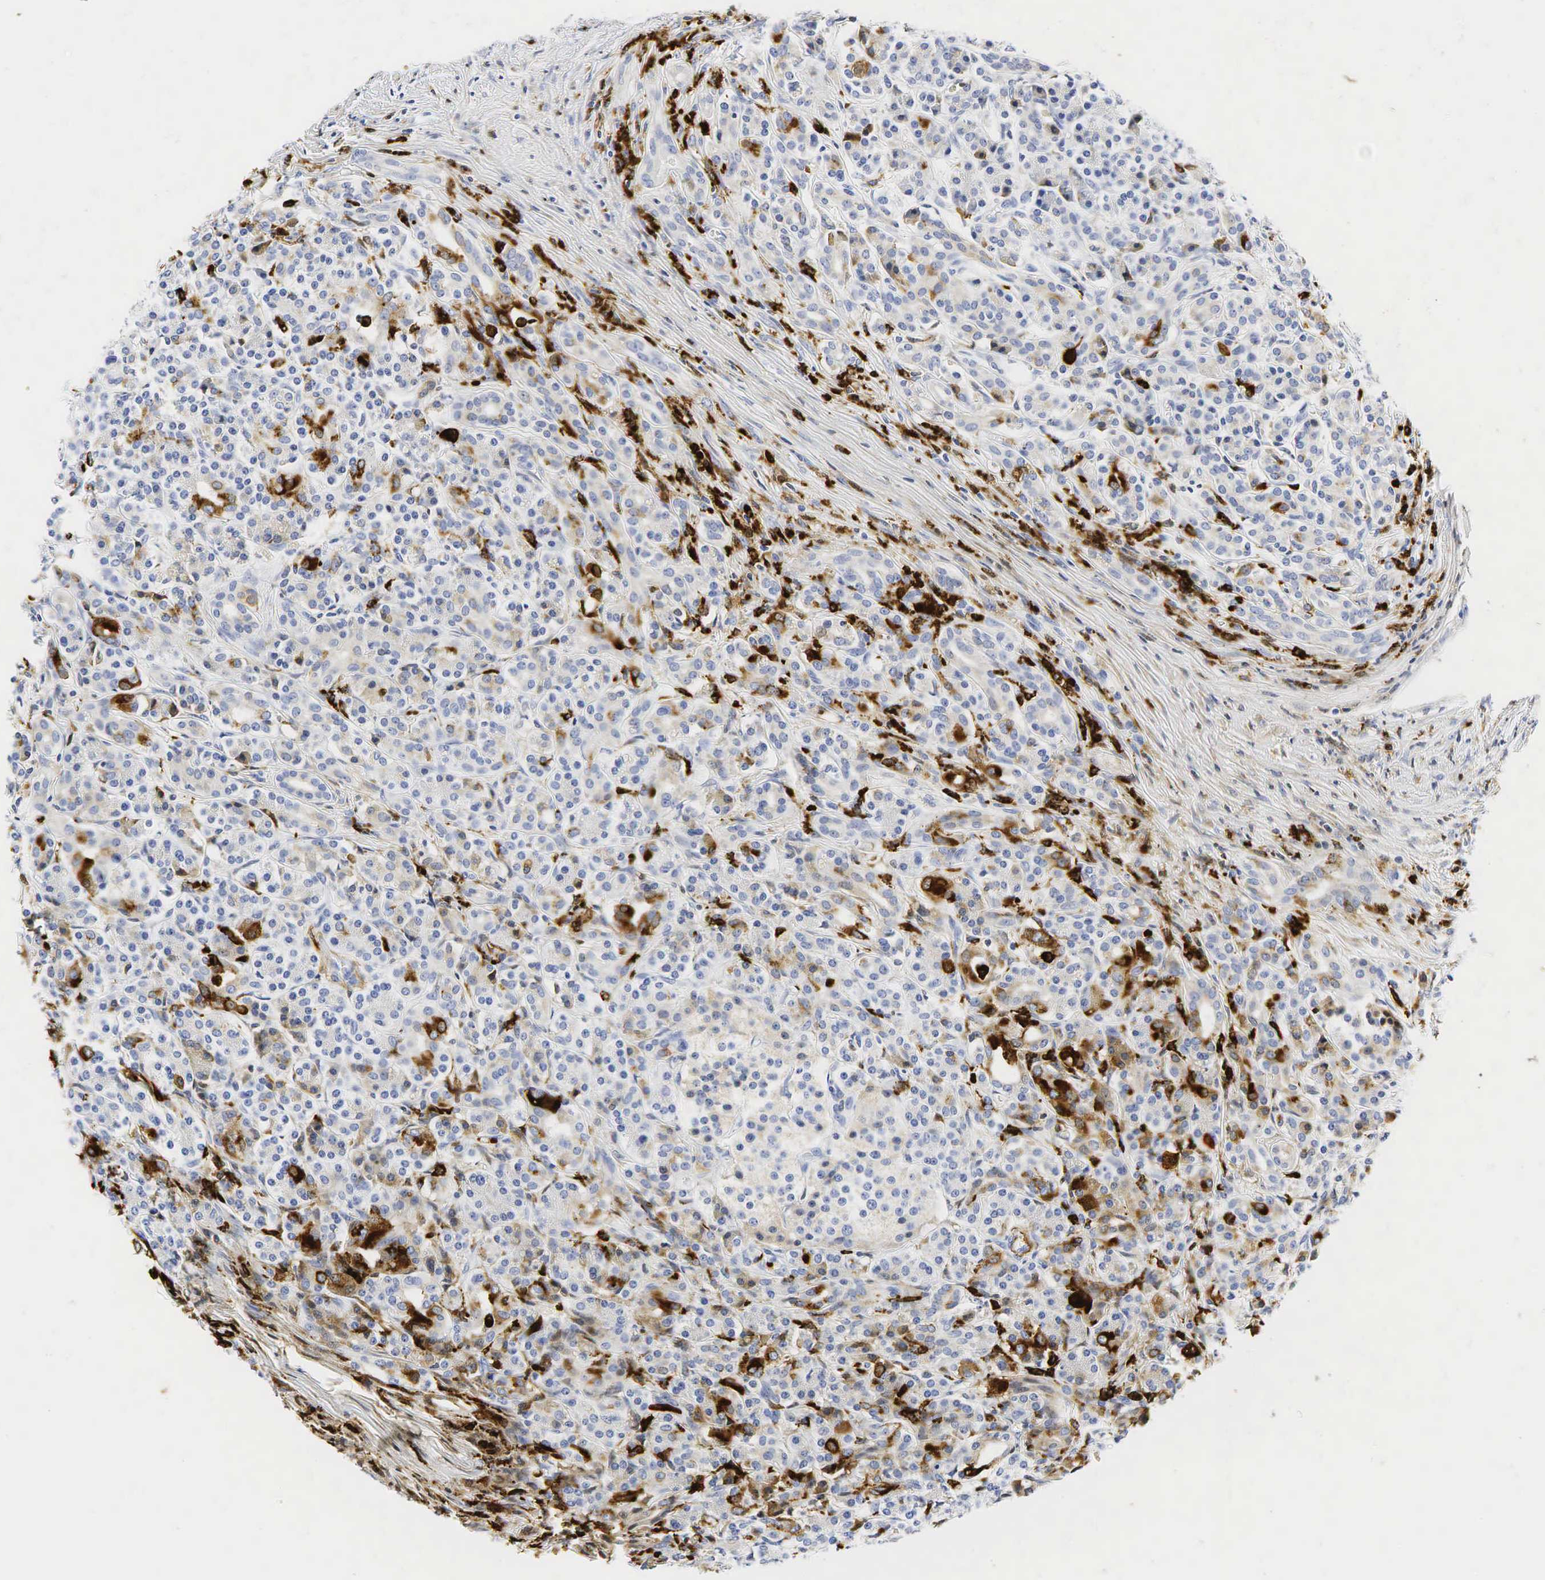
{"staining": {"intensity": "weak", "quantity": "<25%", "location": "cytoplasmic/membranous"}, "tissue": "pancreas", "cell_type": "Exocrine glandular cells", "image_type": "normal", "snomed": [{"axis": "morphology", "description": "Normal tissue, NOS"}, {"axis": "topography", "description": "Lymph node"}, {"axis": "topography", "description": "Pancreas"}], "caption": "This is a micrograph of immunohistochemistry staining of benign pancreas, which shows no expression in exocrine glandular cells.", "gene": "LYZ", "patient": {"sex": "male", "age": 59}}